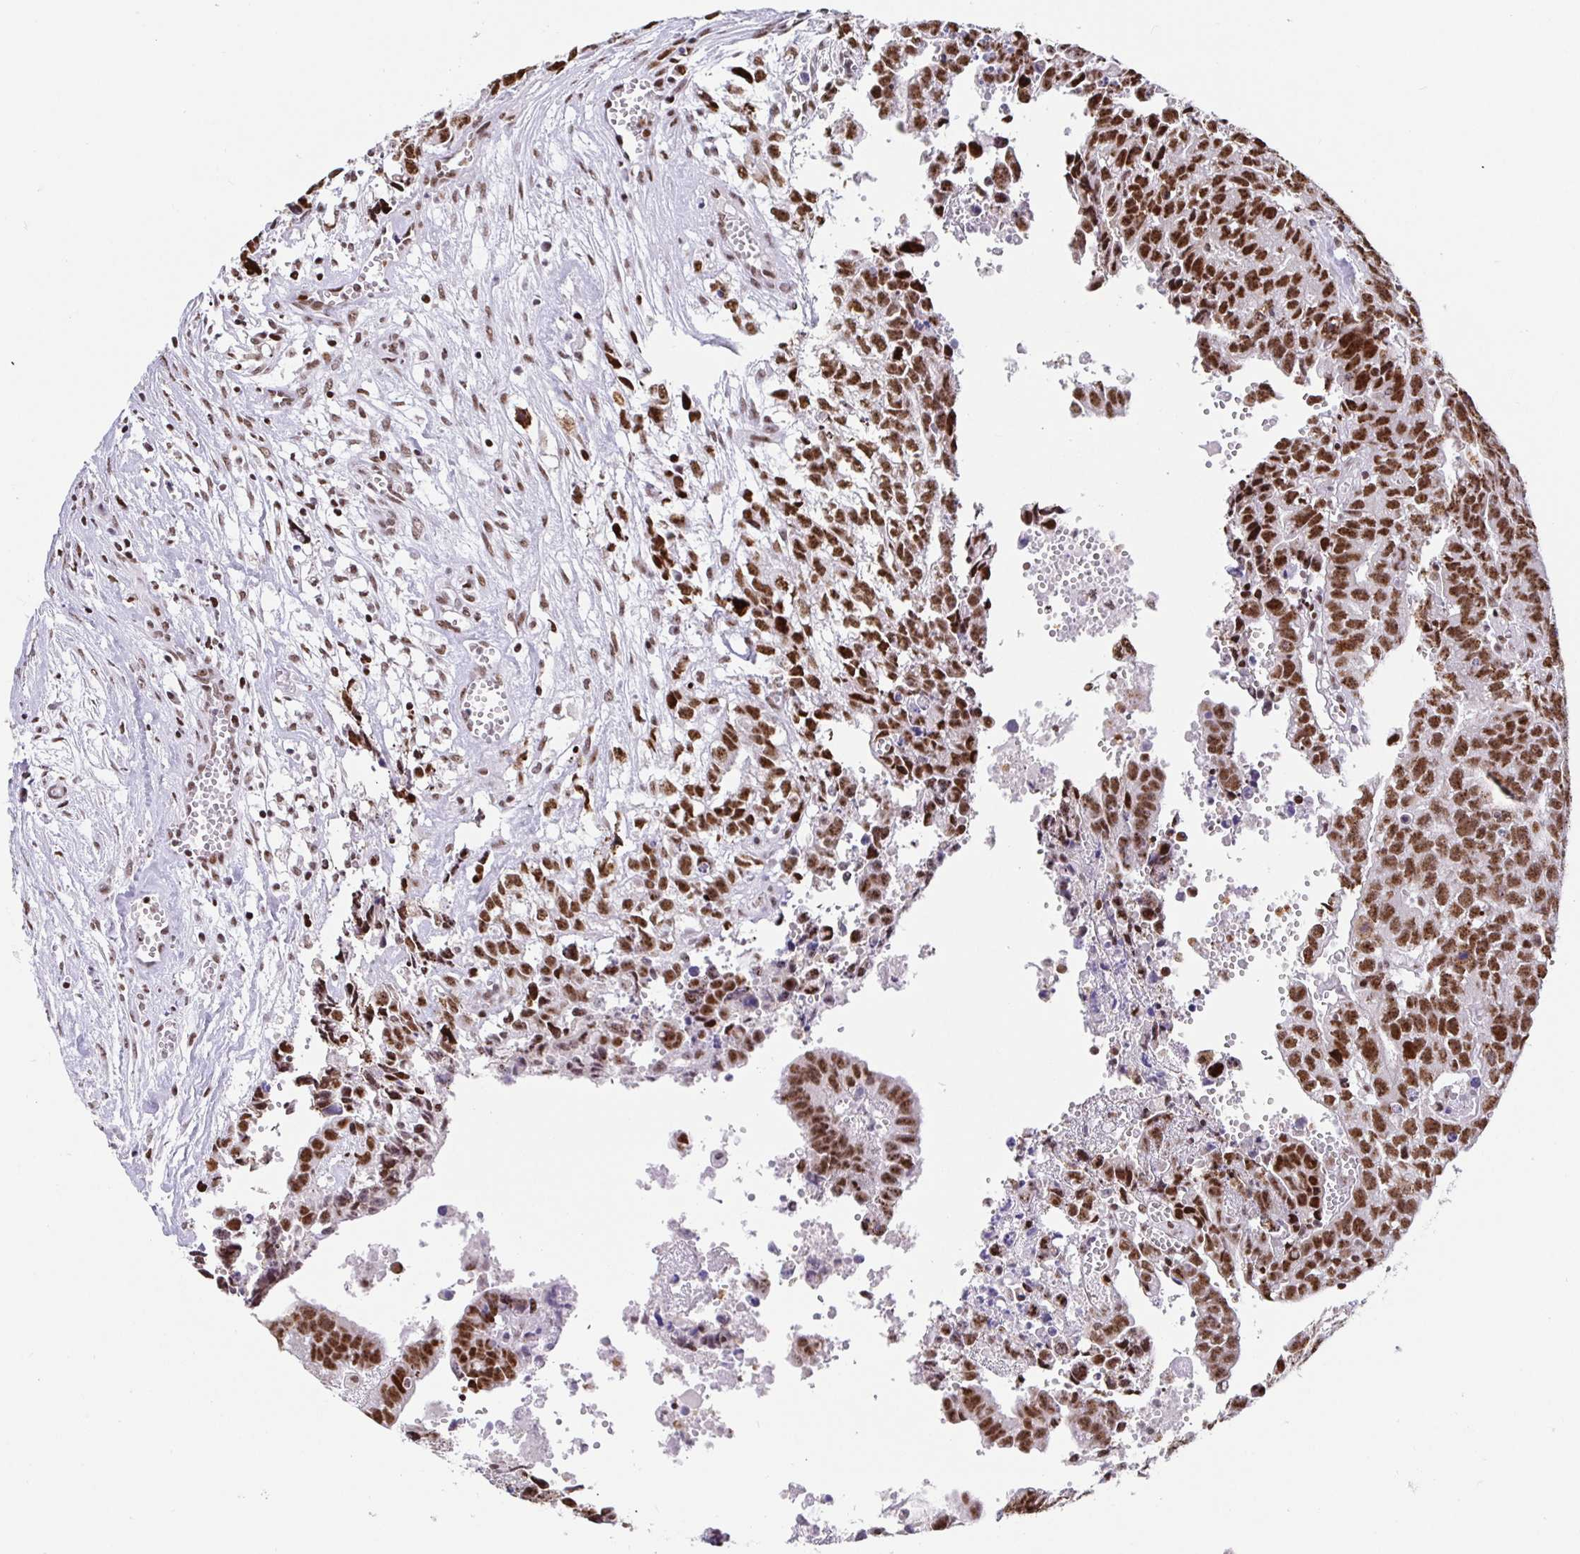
{"staining": {"intensity": "strong", "quantity": ">75%", "location": "nuclear"}, "tissue": "testis cancer", "cell_type": "Tumor cells", "image_type": "cancer", "snomed": [{"axis": "morphology", "description": "Carcinoma, Embryonal, NOS"}, {"axis": "morphology", "description": "Teratoma, malignant, NOS"}, {"axis": "topography", "description": "Testis"}], "caption": "A high-resolution image shows immunohistochemistry (IHC) staining of testis cancer, which displays strong nuclear positivity in approximately >75% of tumor cells. (Stains: DAB (3,3'-diaminobenzidine) in brown, nuclei in blue, Microscopy: brightfield microscopy at high magnification).", "gene": "SETD5", "patient": {"sex": "male", "age": 24}}